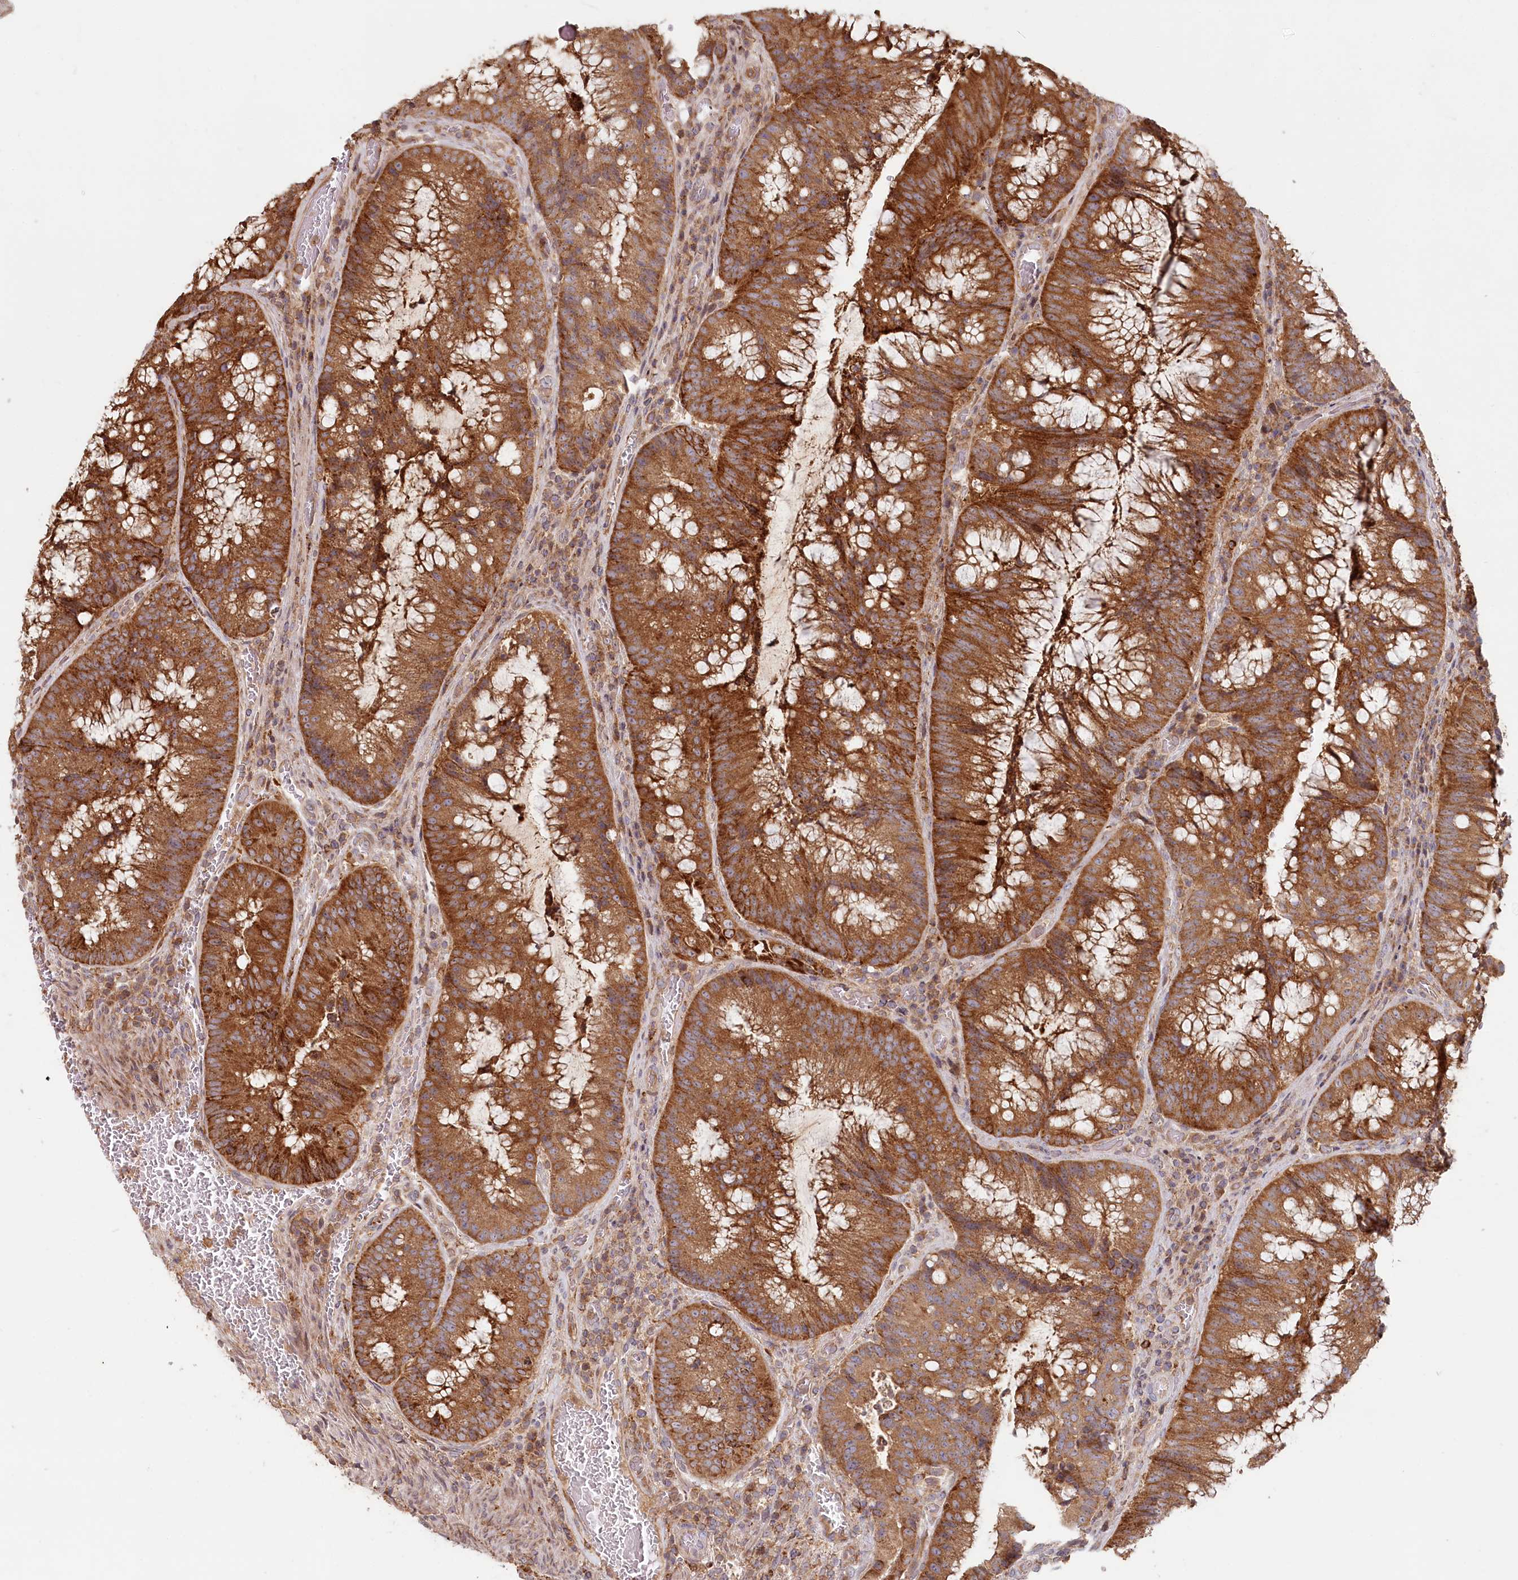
{"staining": {"intensity": "strong", "quantity": ">75%", "location": "cytoplasmic/membranous"}, "tissue": "colorectal cancer", "cell_type": "Tumor cells", "image_type": "cancer", "snomed": [{"axis": "morphology", "description": "Adenocarcinoma, NOS"}, {"axis": "topography", "description": "Rectum"}], "caption": "Immunohistochemistry image of neoplastic tissue: colorectal cancer (adenocarcinoma) stained using immunohistochemistry (IHC) demonstrates high levels of strong protein expression localized specifically in the cytoplasmic/membranous of tumor cells, appearing as a cytoplasmic/membranous brown color.", "gene": "HAL", "patient": {"sex": "male", "age": 69}}